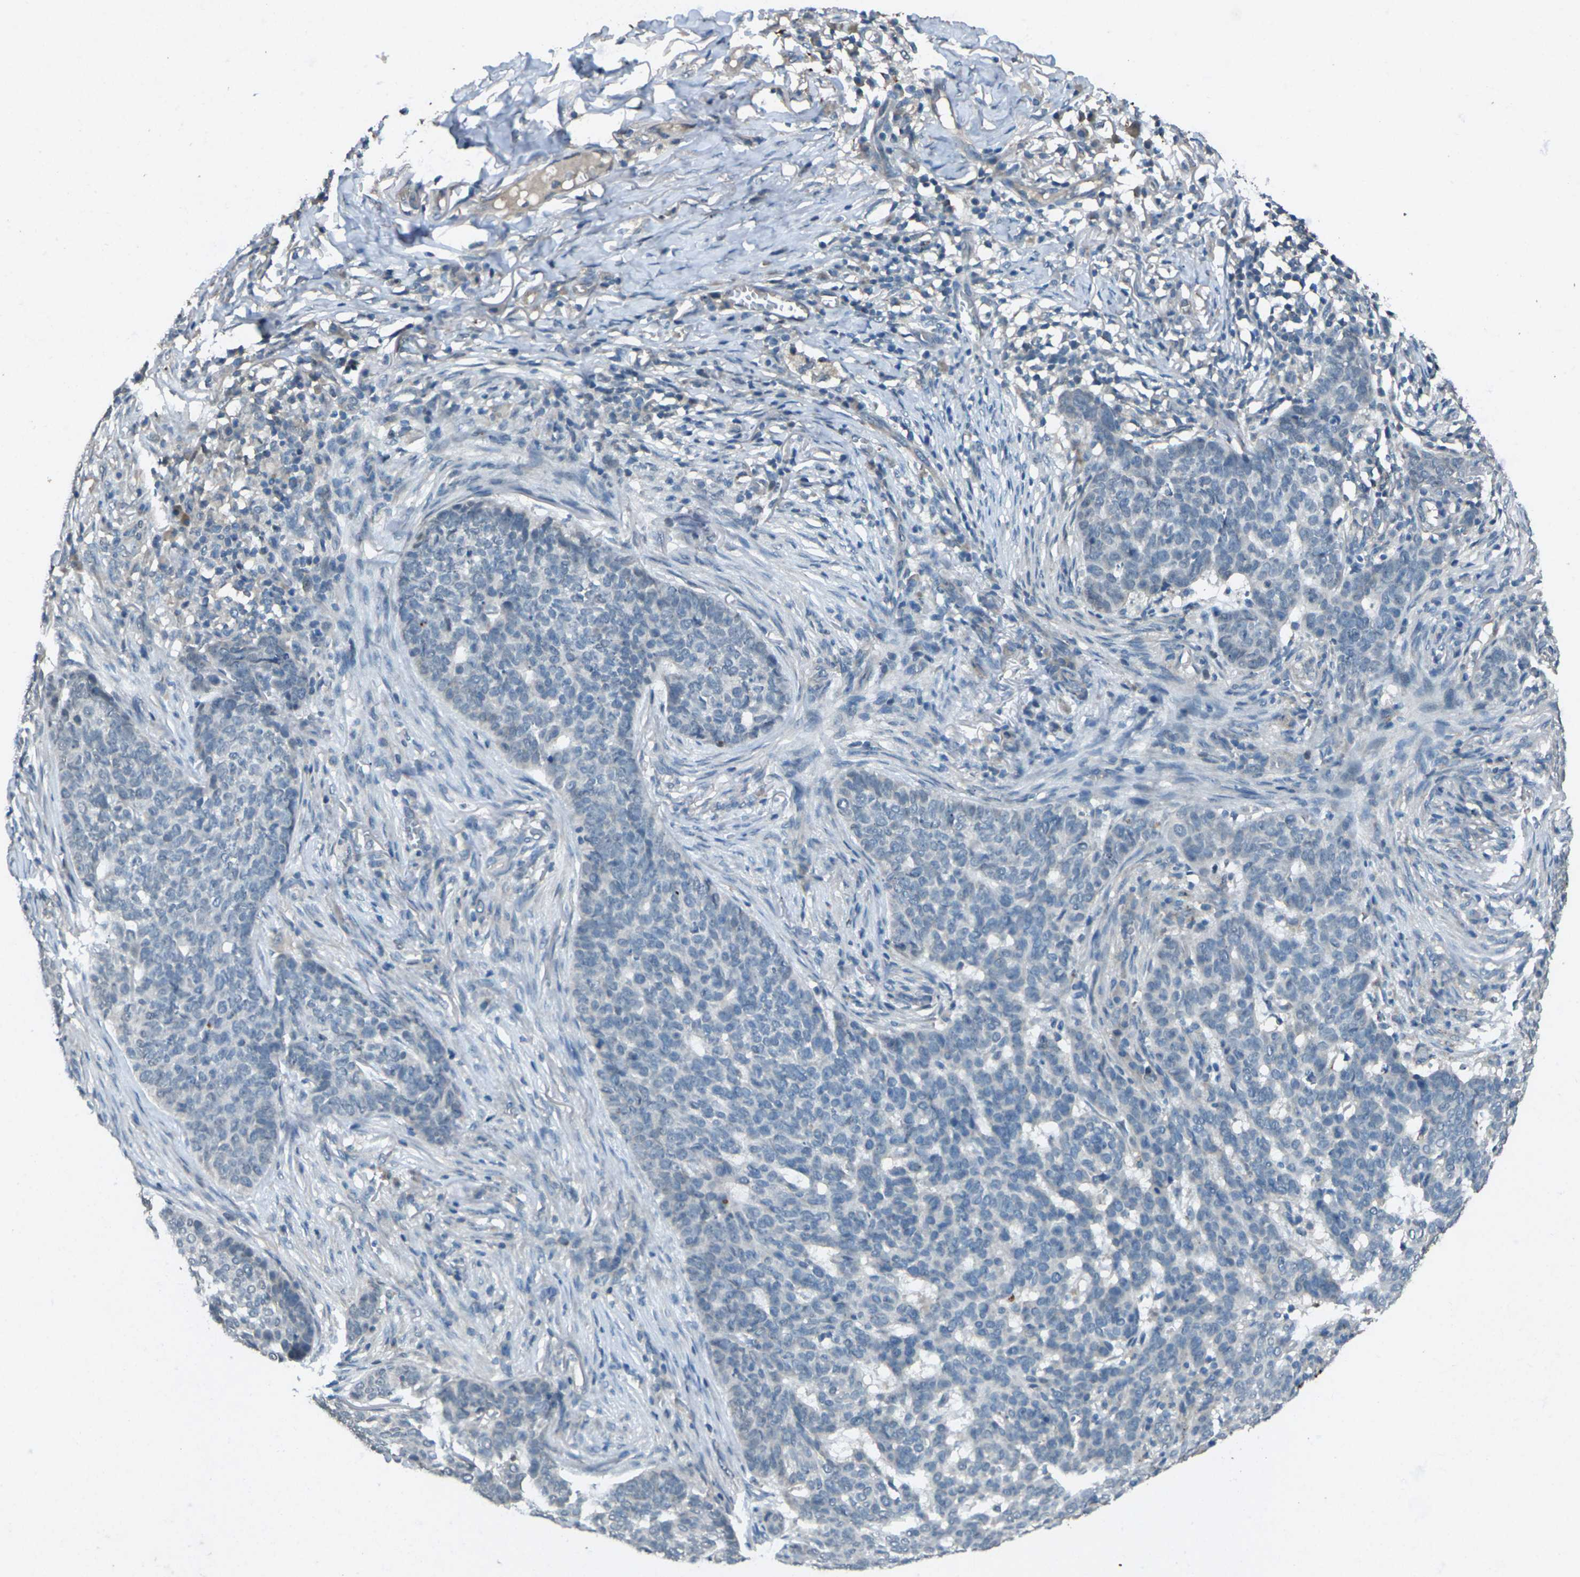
{"staining": {"intensity": "negative", "quantity": "none", "location": "none"}, "tissue": "skin cancer", "cell_type": "Tumor cells", "image_type": "cancer", "snomed": [{"axis": "morphology", "description": "Basal cell carcinoma"}, {"axis": "topography", "description": "Skin"}], "caption": "Micrograph shows no significant protein expression in tumor cells of basal cell carcinoma (skin).", "gene": "SIGLEC14", "patient": {"sex": "male", "age": 85}}